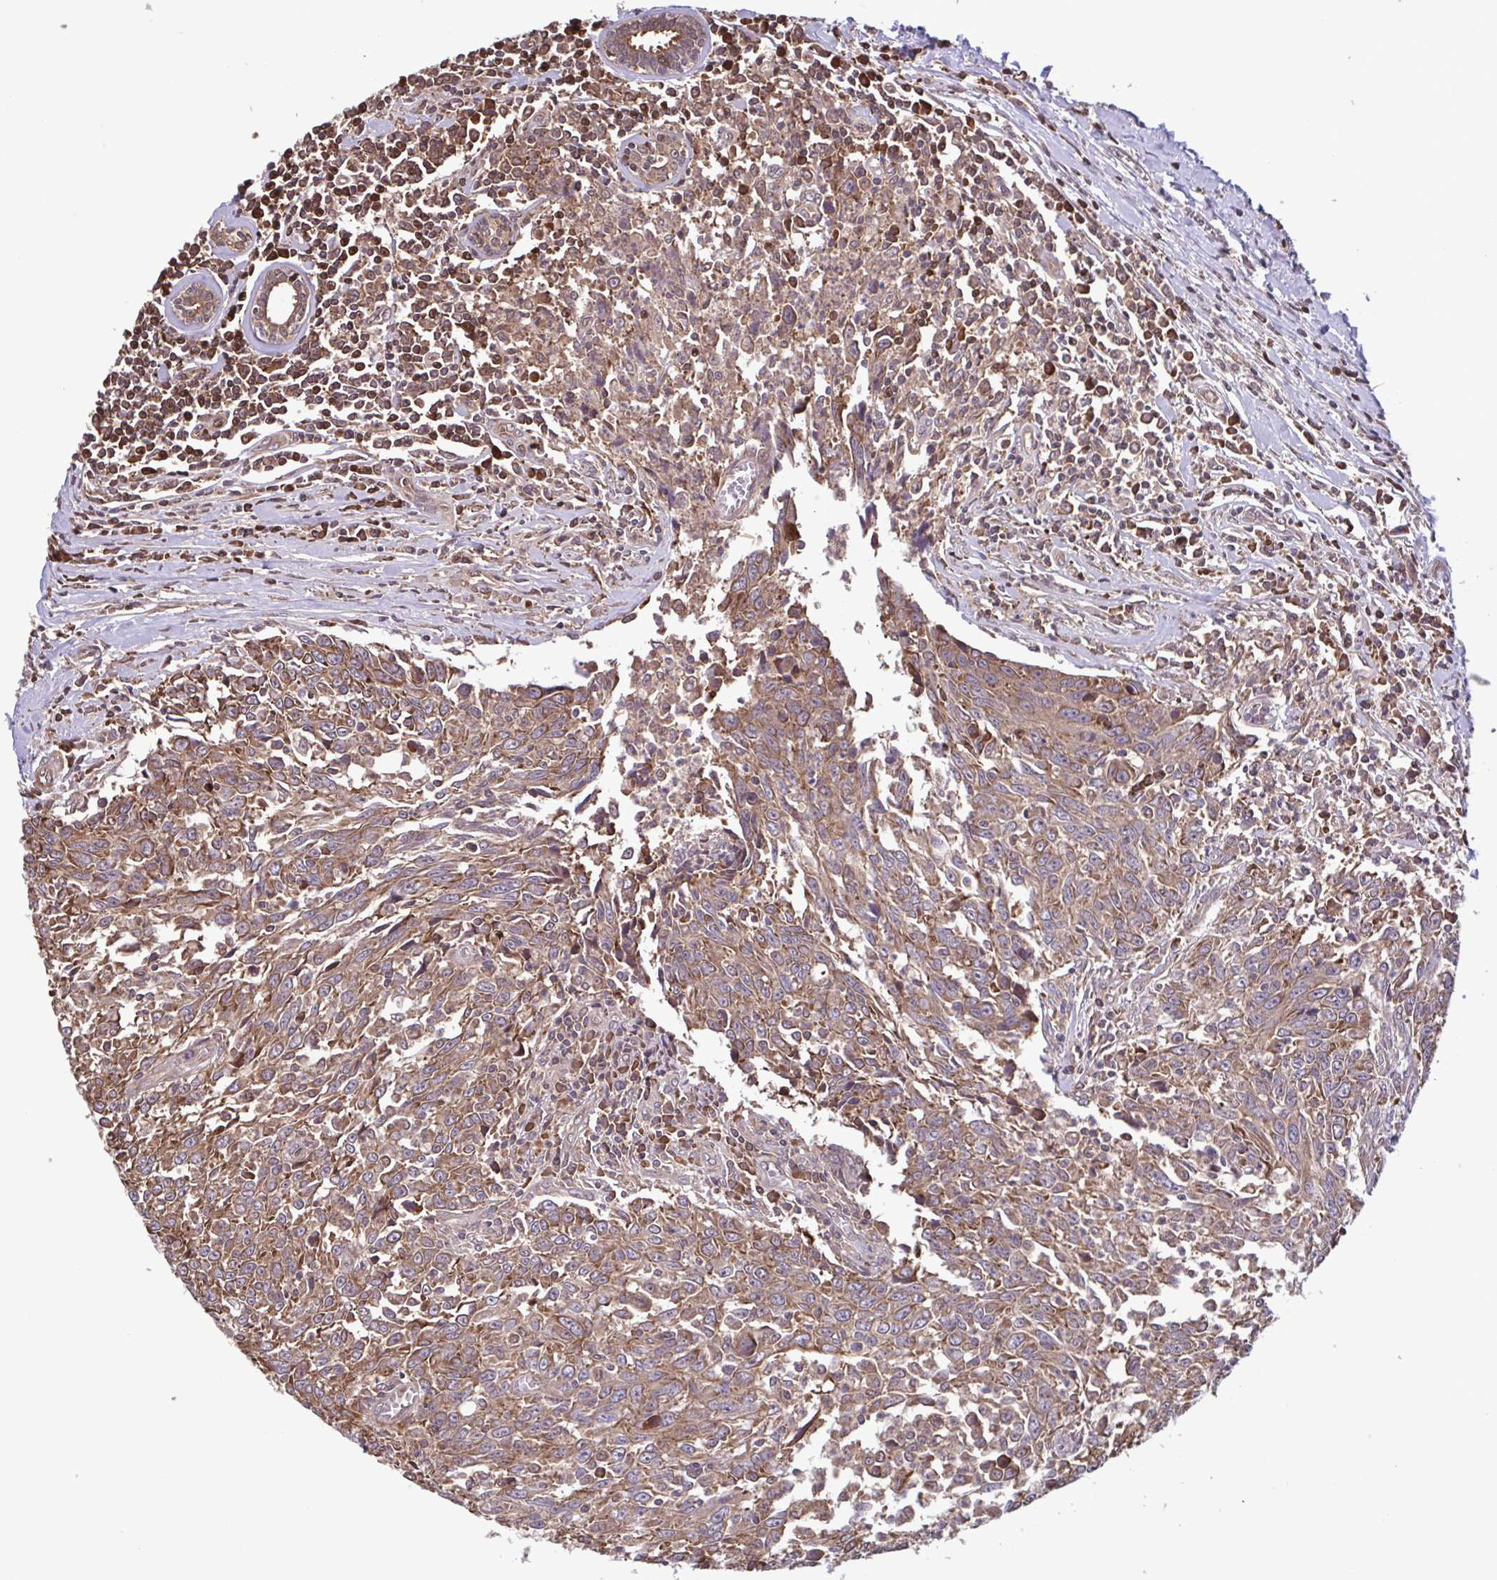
{"staining": {"intensity": "moderate", "quantity": ">75%", "location": "cytoplasmic/membranous"}, "tissue": "breast cancer", "cell_type": "Tumor cells", "image_type": "cancer", "snomed": [{"axis": "morphology", "description": "Duct carcinoma"}, {"axis": "topography", "description": "Breast"}], "caption": "This is an image of immunohistochemistry (IHC) staining of infiltrating ductal carcinoma (breast), which shows moderate expression in the cytoplasmic/membranous of tumor cells.", "gene": "SEC63", "patient": {"sex": "female", "age": 50}}